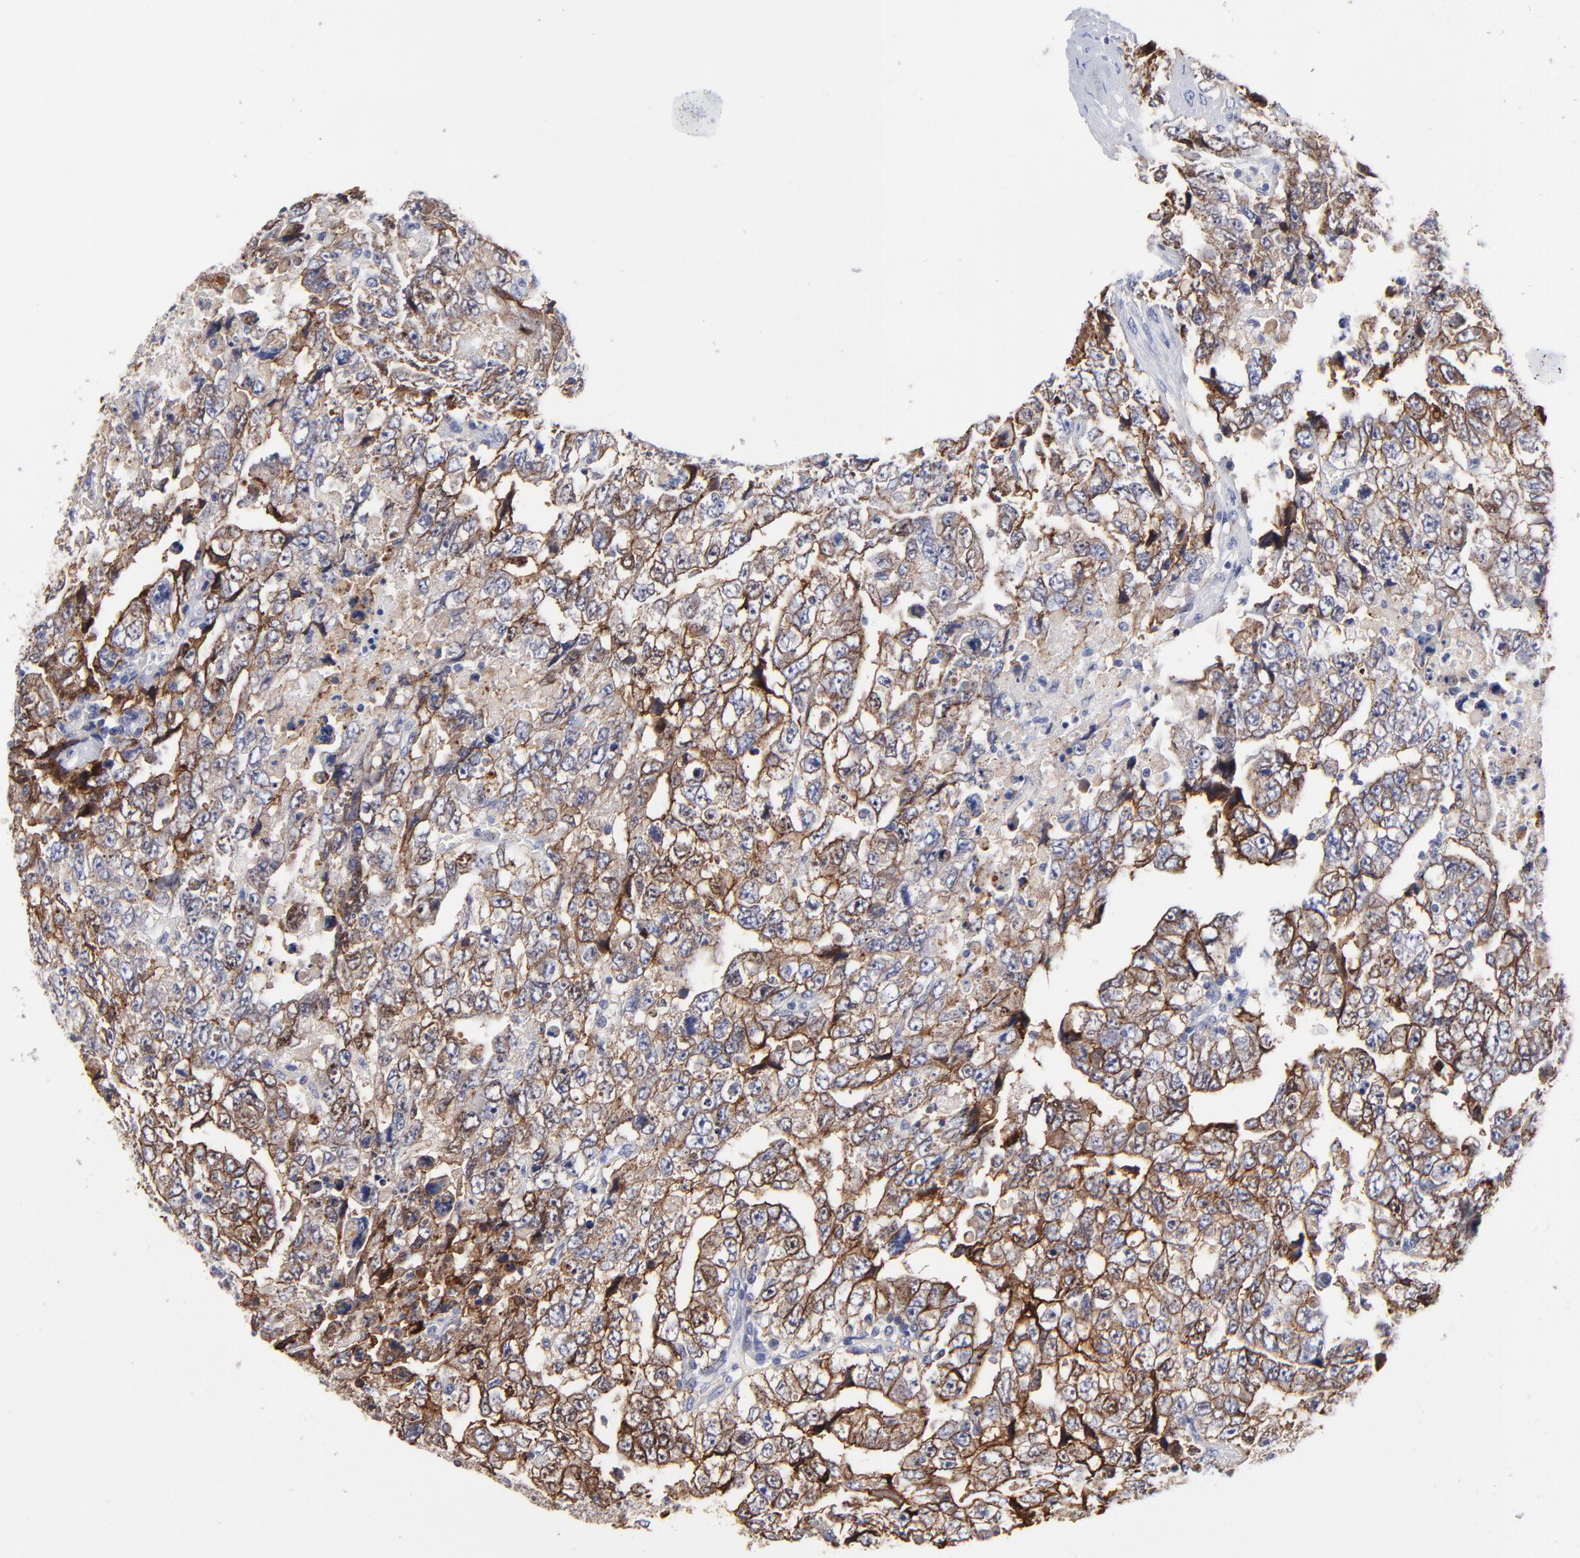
{"staining": {"intensity": "moderate", "quantity": ">75%", "location": "cytoplasmic/membranous"}, "tissue": "testis cancer", "cell_type": "Tumor cells", "image_type": "cancer", "snomed": [{"axis": "morphology", "description": "Carcinoma, Embryonal, NOS"}, {"axis": "topography", "description": "Testis"}], "caption": "Moderate cytoplasmic/membranous protein staining is seen in about >75% of tumor cells in testis cancer (embryonal carcinoma).", "gene": "CXADR", "patient": {"sex": "male", "age": 36}}